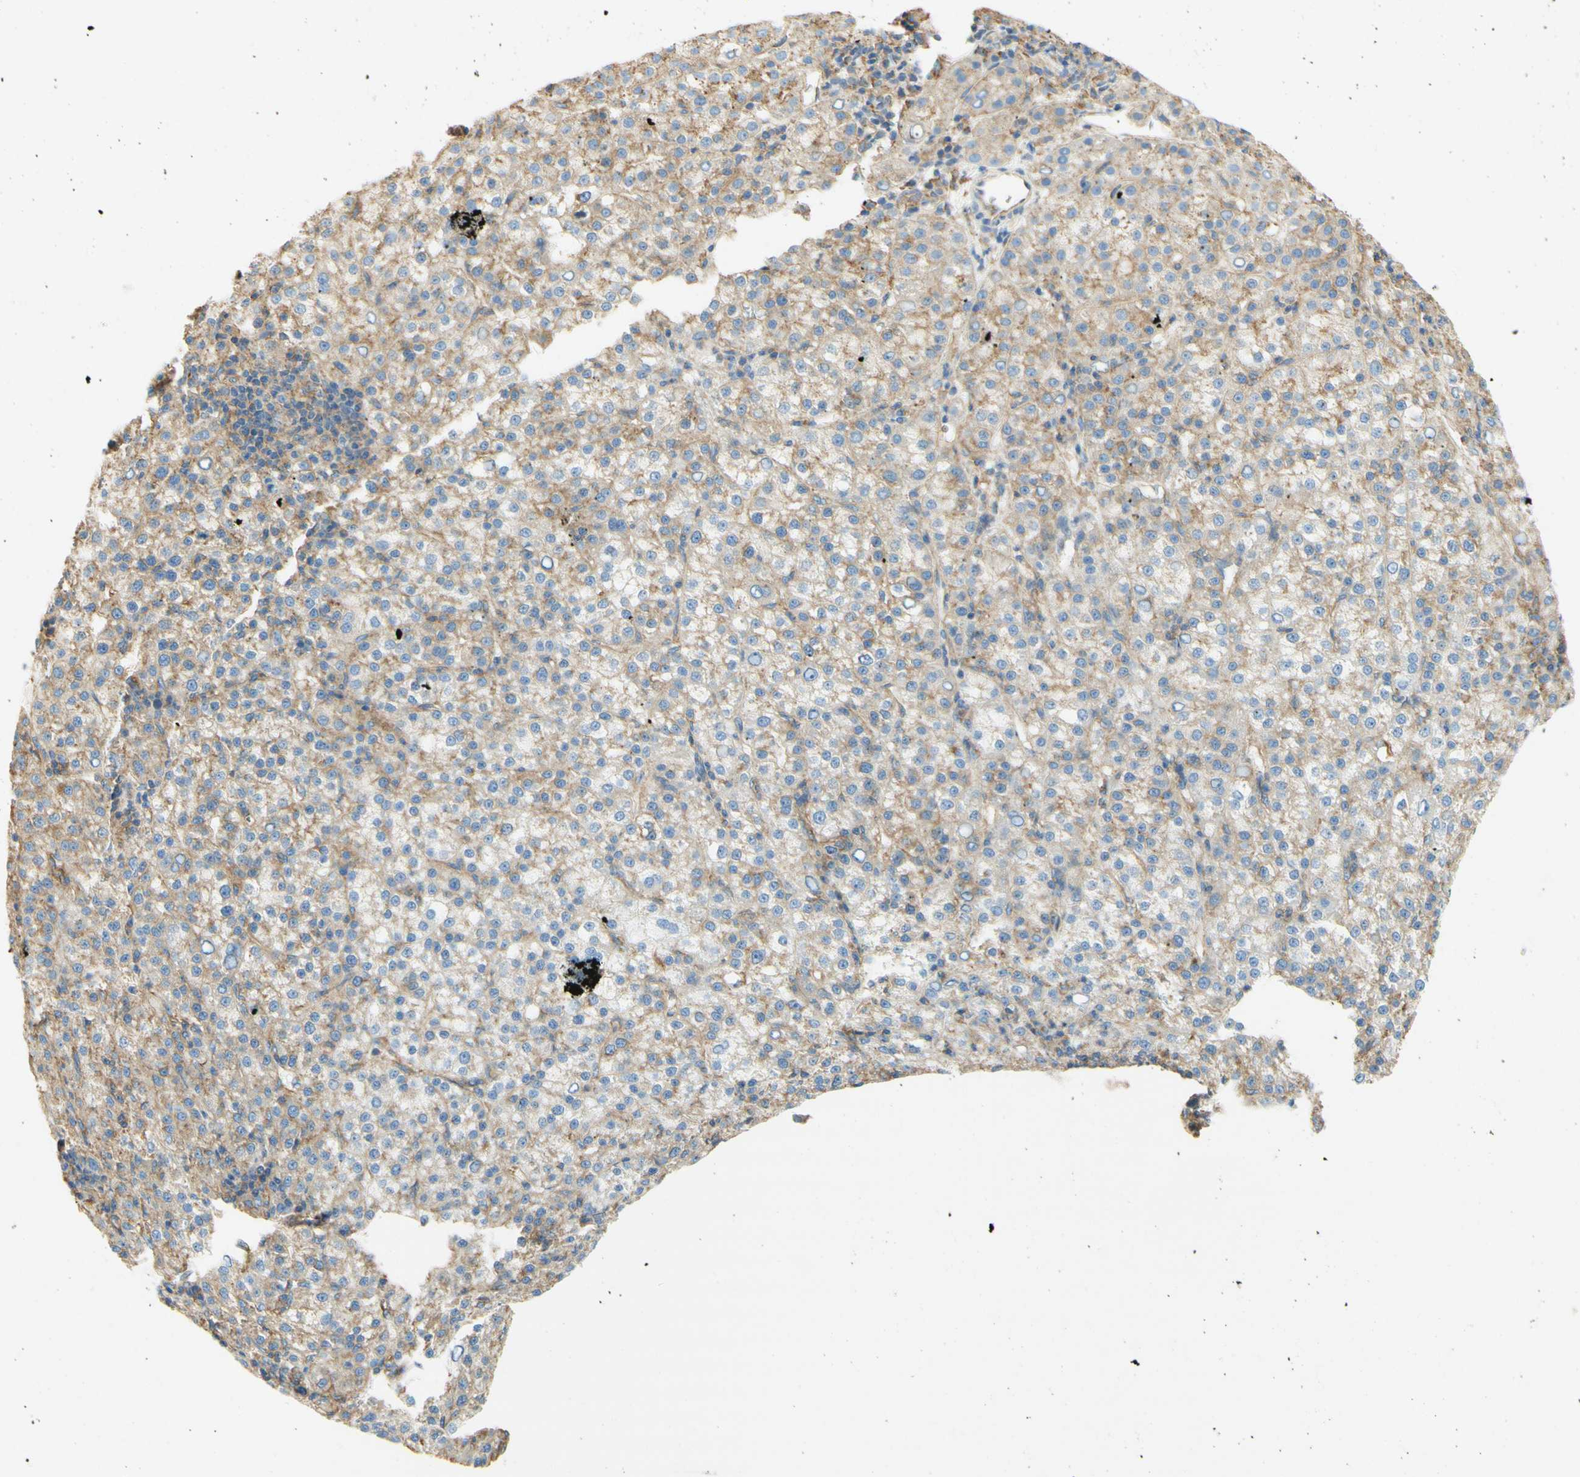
{"staining": {"intensity": "weak", "quantity": "25%-75%", "location": "cytoplasmic/membranous"}, "tissue": "liver cancer", "cell_type": "Tumor cells", "image_type": "cancer", "snomed": [{"axis": "morphology", "description": "Carcinoma, Hepatocellular, NOS"}, {"axis": "topography", "description": "Liver"}], "caption": "IHC (DAB) staining of human hepatocellular carcinoma (liver) shows weak cytoplasmic/membranous protein staining in approximately 25%-75% of tumor cells.", "gene": "CLTC", "patient": {"sex": "female", "age": 58}}